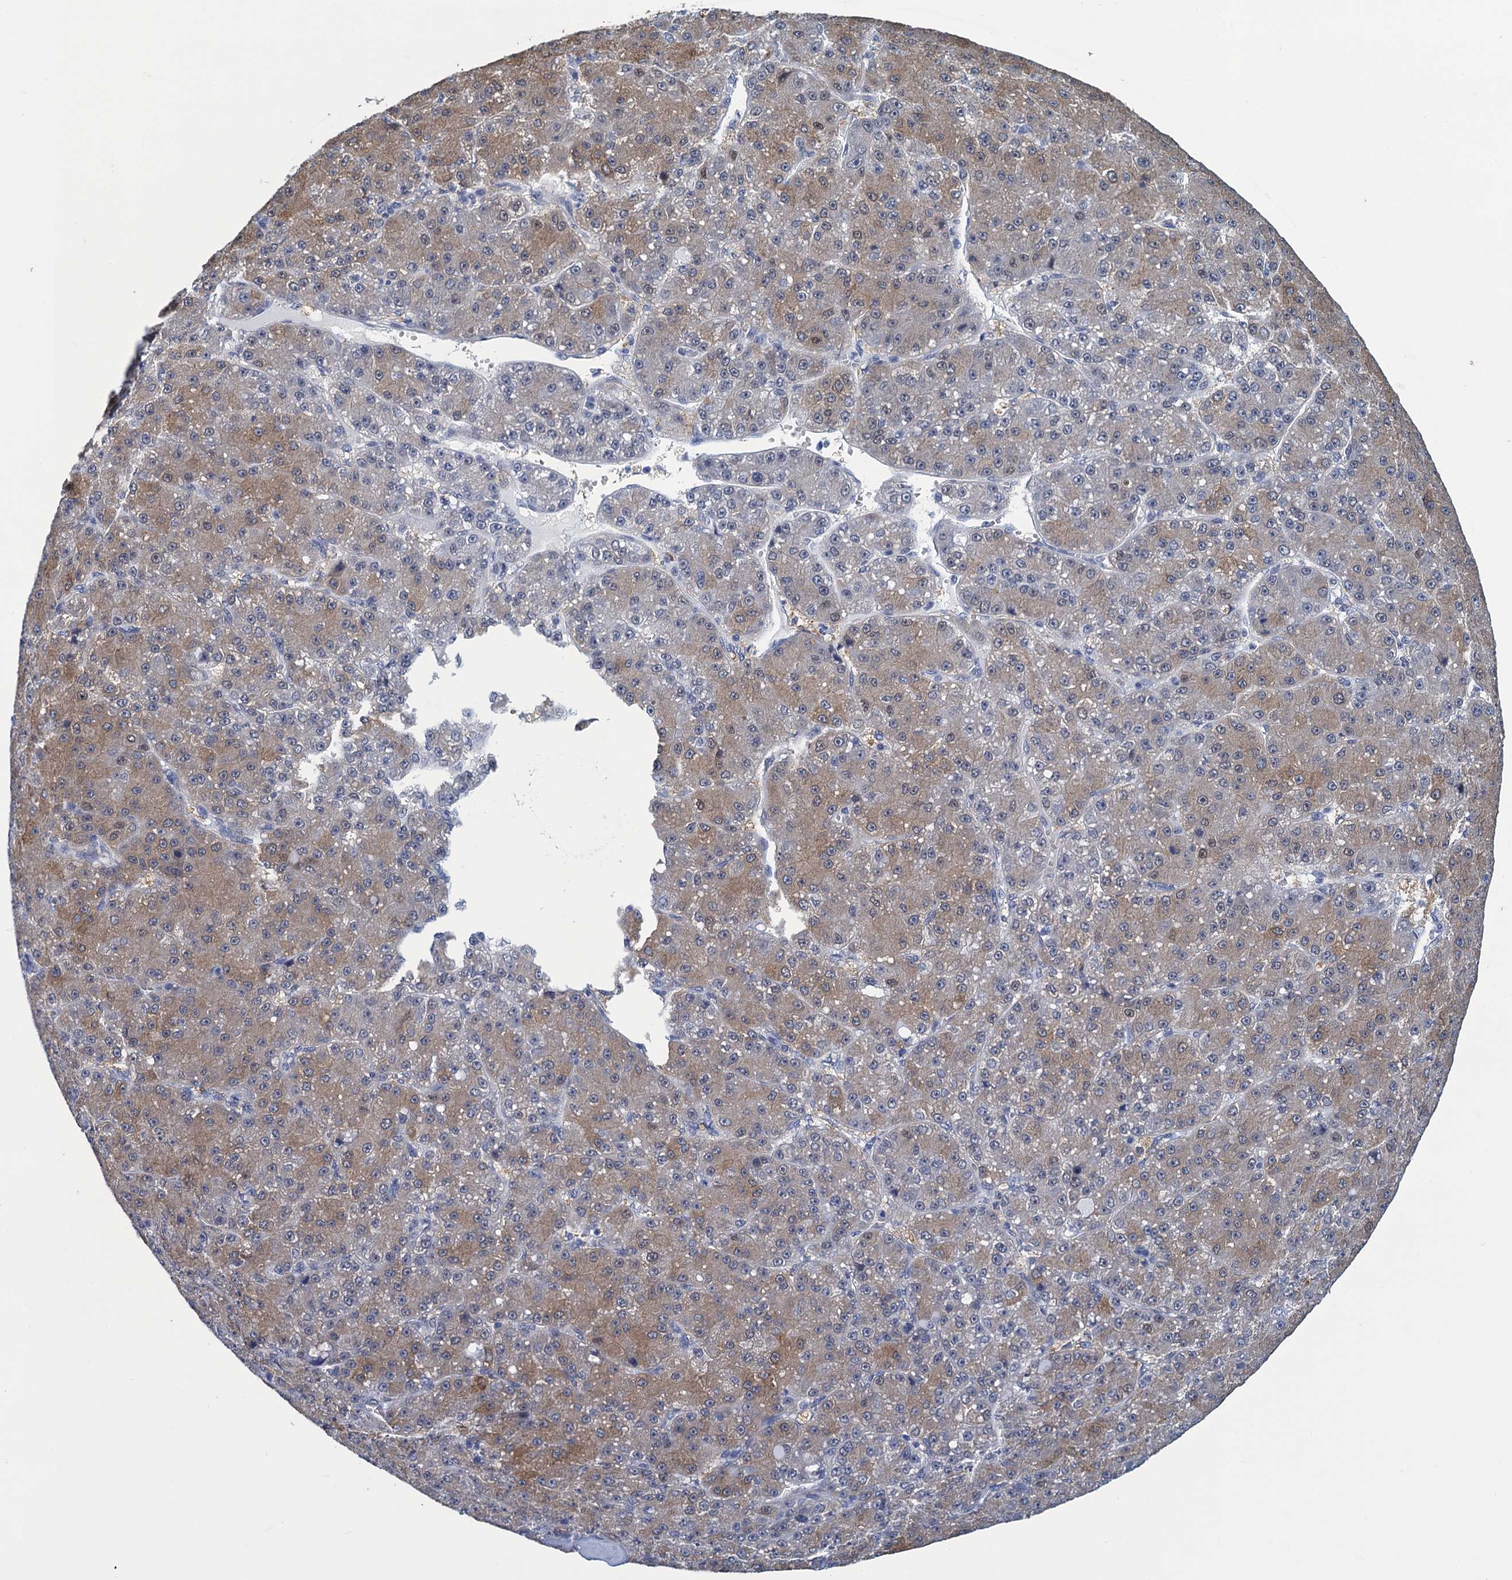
{"staining": {"intensity": "moderate", "quantity": "25%-75%", "location": "cytoplasmic/membranous,nuclear"}, "tissue": "liver cancer", "cell_type": "Tumor cells", "image_type": "cancer", "snomed": [{"axis": "morphology", "description": "Carcinoma, Hepatocellular, NOS"}, {"axis": "topography", "description": "Liver"}], "caption": "Human liver cancer (hepatocellular carcinoma) stained with a brown dye exhibits moderate cytoplasmic/membranous and nuclear positive positivity in about 25%-75% of tumor cells.", "gene": "GINS3", "patient": {"sex": "male", "age": 67}}